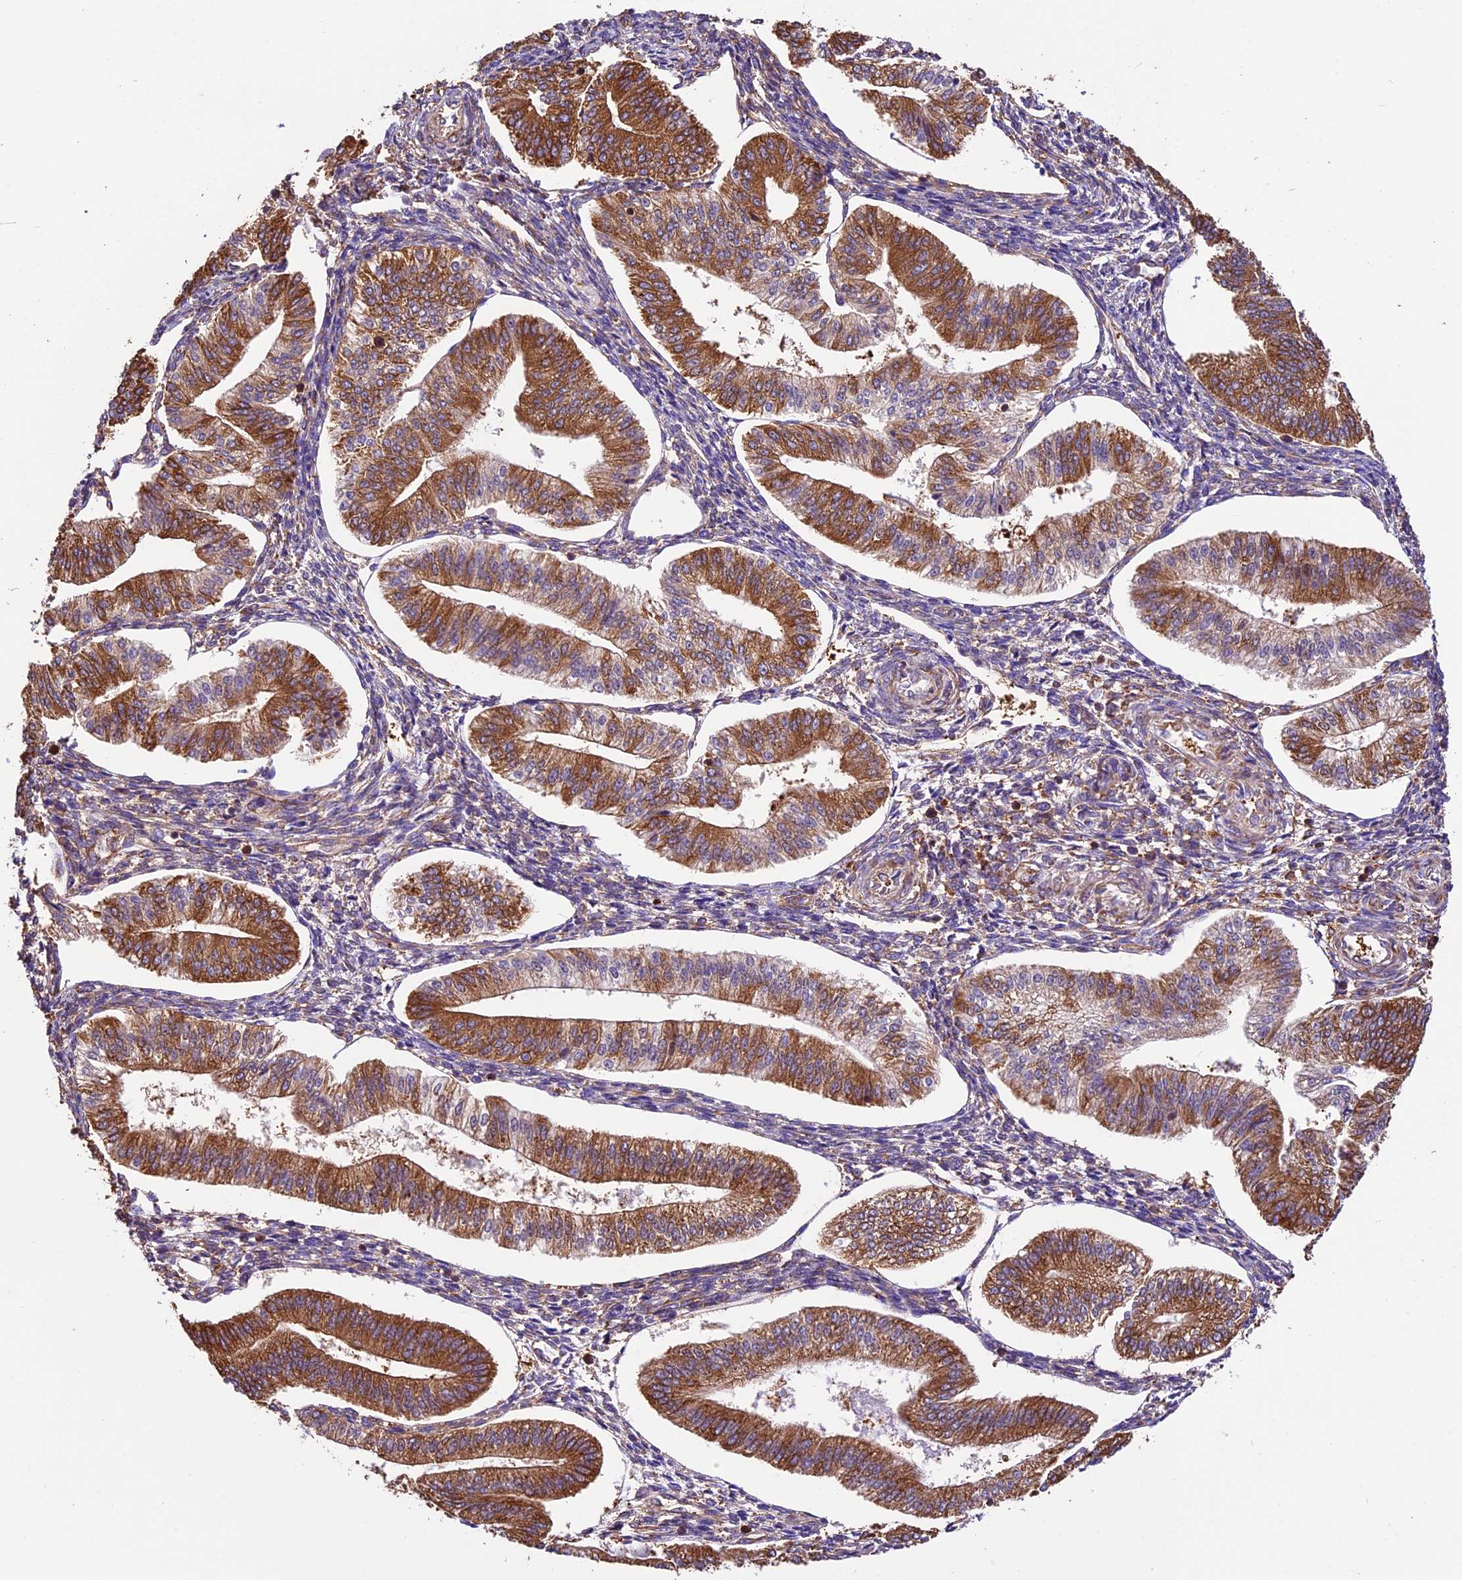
{"staining": {"intensity": "strong", "quantity": "25%-75%", "location": "cytoplasmic/membranous"}, "tissue": "endometrium", "cell_type": "Cells in endometrial stroma", "image_type": "normal", "snomed": [{"axis": "morphology", "description": "Normal tissue, NOS"}, {"axis": "topography", "description": "Endometrium"}], "caption": "DAB (3,3'-diaminobenzidine) immunohistochemical staining of benign endometrium displays strong cytoplasmic/membranous protein expression in about 25%-75% of cells in endometrial stroma.", "gene": "KARS1", "patient": {"sex": "female", "age": 34}}